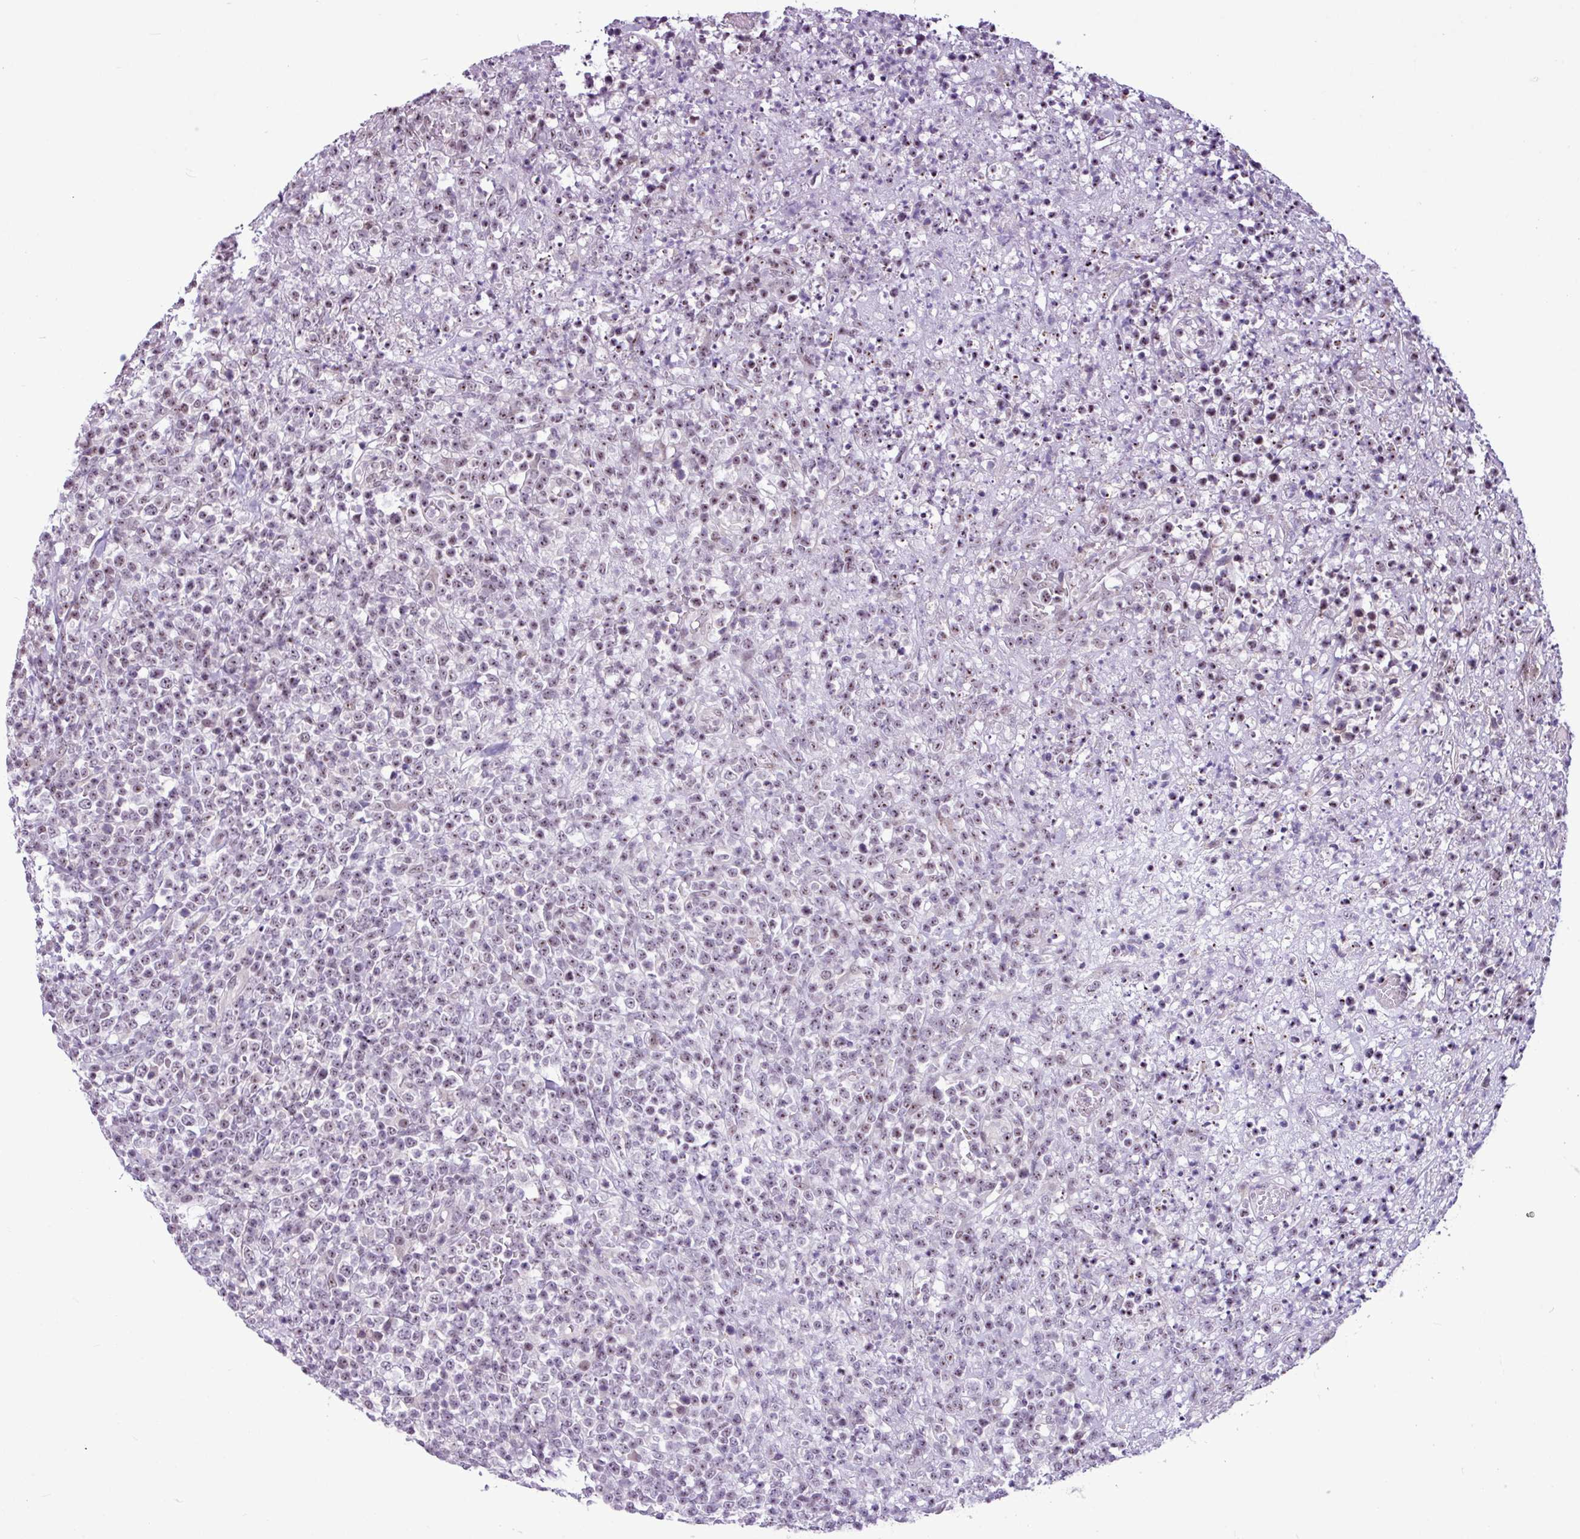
{"staining": {"intensity": "weak", "quantity": "25%-75%", "location": "nuclear"}, "tissue": "lymphoma", "cell_type": "Tumor cells", "image_type": "cancer", "snomed": [{"axis": "morphology", "description": "Malignant lymphoma, non-Hodgkin's type, High grade"}, {"axis": "topography", "description": "Colon"}], "caption": "Protein expression analysis of malignant lymphoma, non-Hodgkin's type (high-grade) demonstrates weak nuclear staining in about 25%-75% of tumor cells.", "gene": "UTP18", "patient": {"sex": "female", "age": 53}}